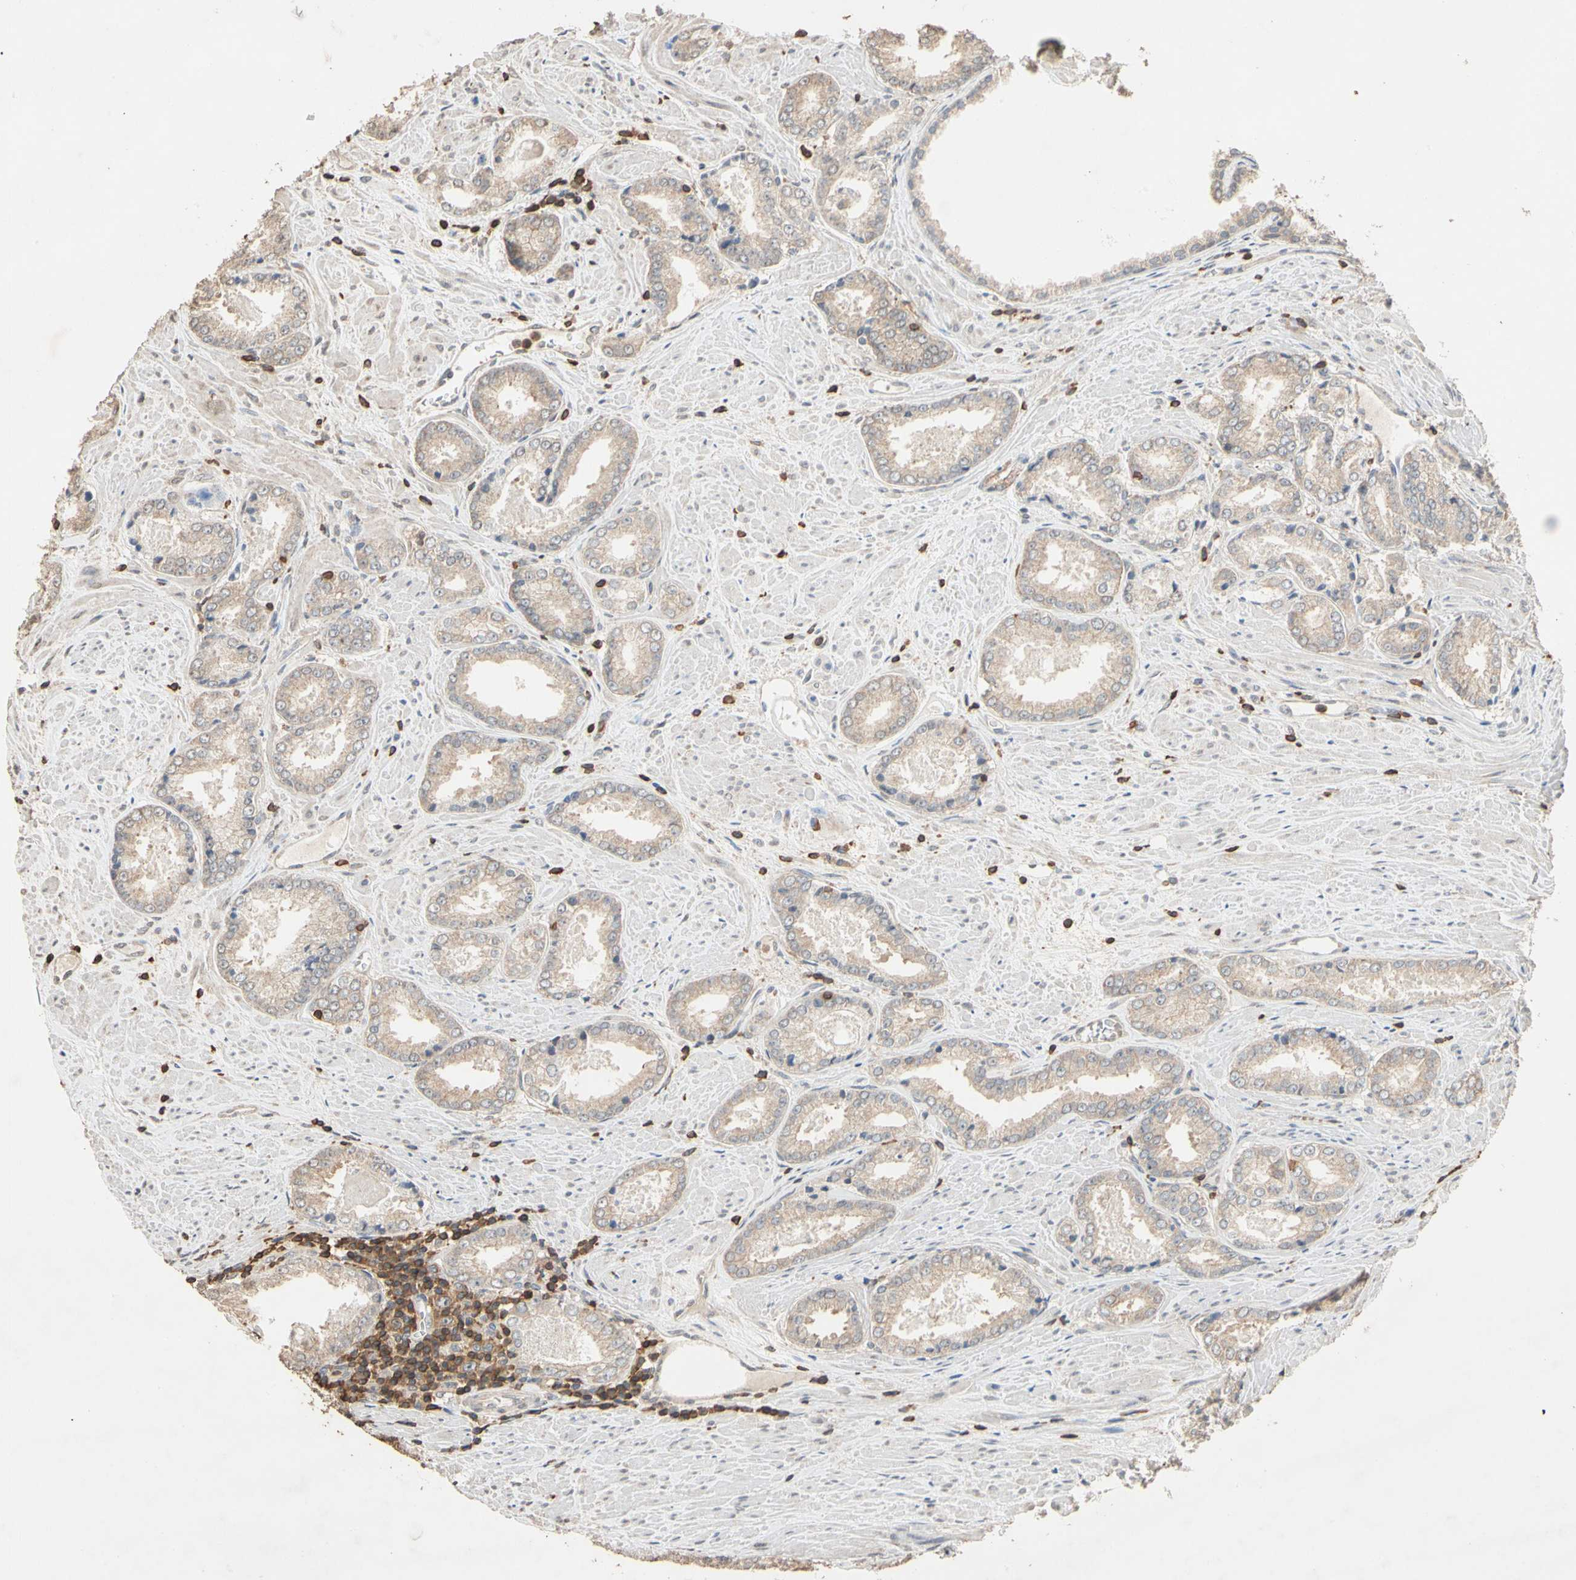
{"staining": {"intensity": "weak", "quantity": "25%-75%", "location": "cytoplasmic/membranous"}, "tissue": "prostate cancer", "cell_type": "Tumor cells", "image_type": "cancer", "snomed": [{"axis": "morphology", "description": "Adenocarcinoma, Low grade"}, {"axis": "topography", "description": "Prostate"}], "caption": "High-power microscopy captured an immunohistochemistry micrograph of prostate cancer, revealing weak cytoplasmic/membranous expression in approximately 25%-75% of tumor cells.", "gene": "MAP3K10", "patient": {"sex": "male", "age": 64}}